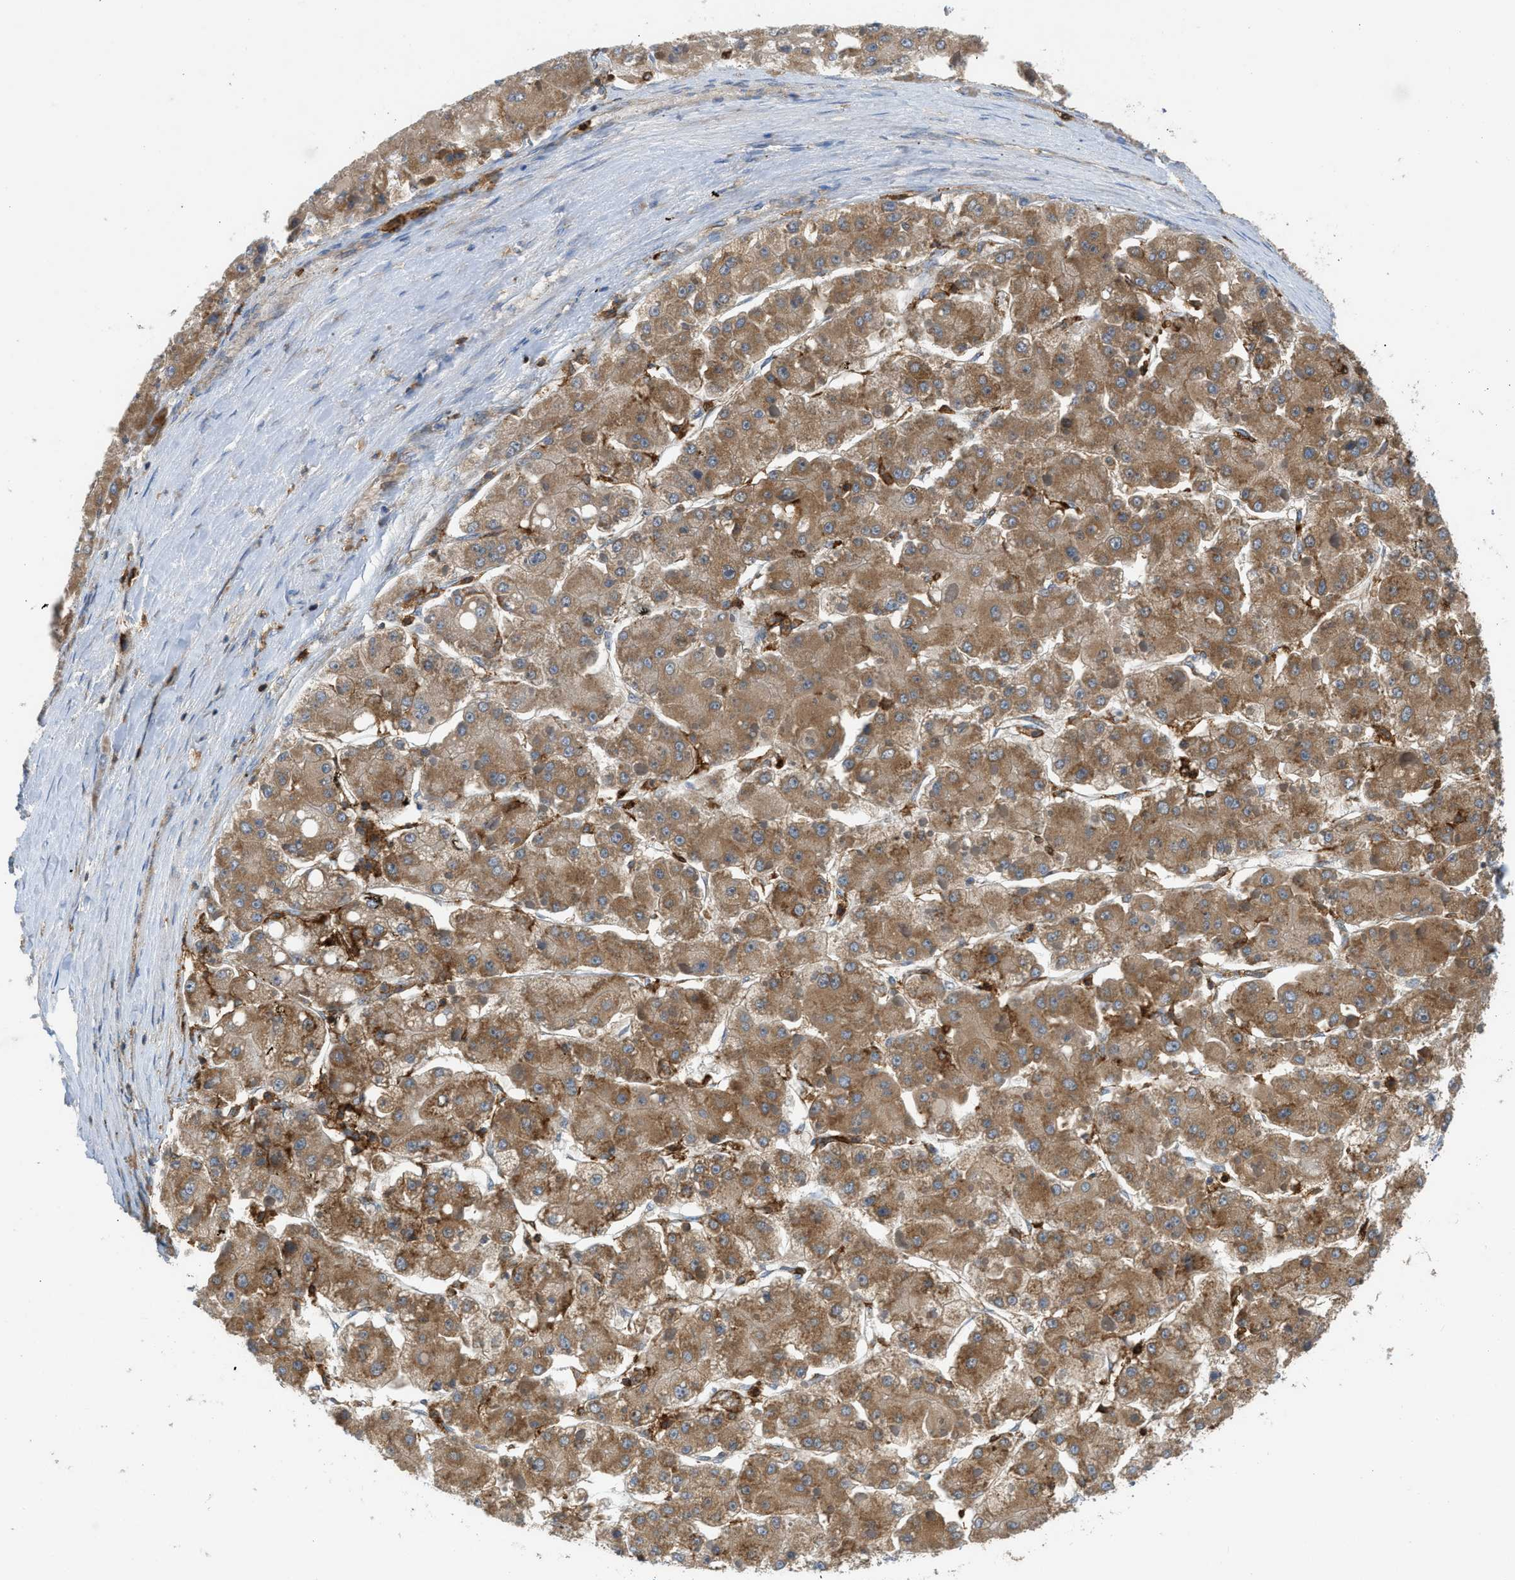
{"staining": {"intensity": "moderate", "quantity": ">75%", "location": "cytoplasmic/membranous"}, "tissue": "liver cancer", "cell_type": "Tumor cells", "image_type": "cancer", "snomed": [{"axis": "morphology", "description": "Carcinoma, Hepatocellular, NOS"}, {"axis": "topography", "description": "Liver"}], "caption": "Hepatocellular carcinoma (liver) stained with a brown dye displays moderate cytoplasmic/membranous positive positivity in approximately >75% of tumor cells.", "gene": "GPAT4", "patient": {"sex": "female", "age": 73}}